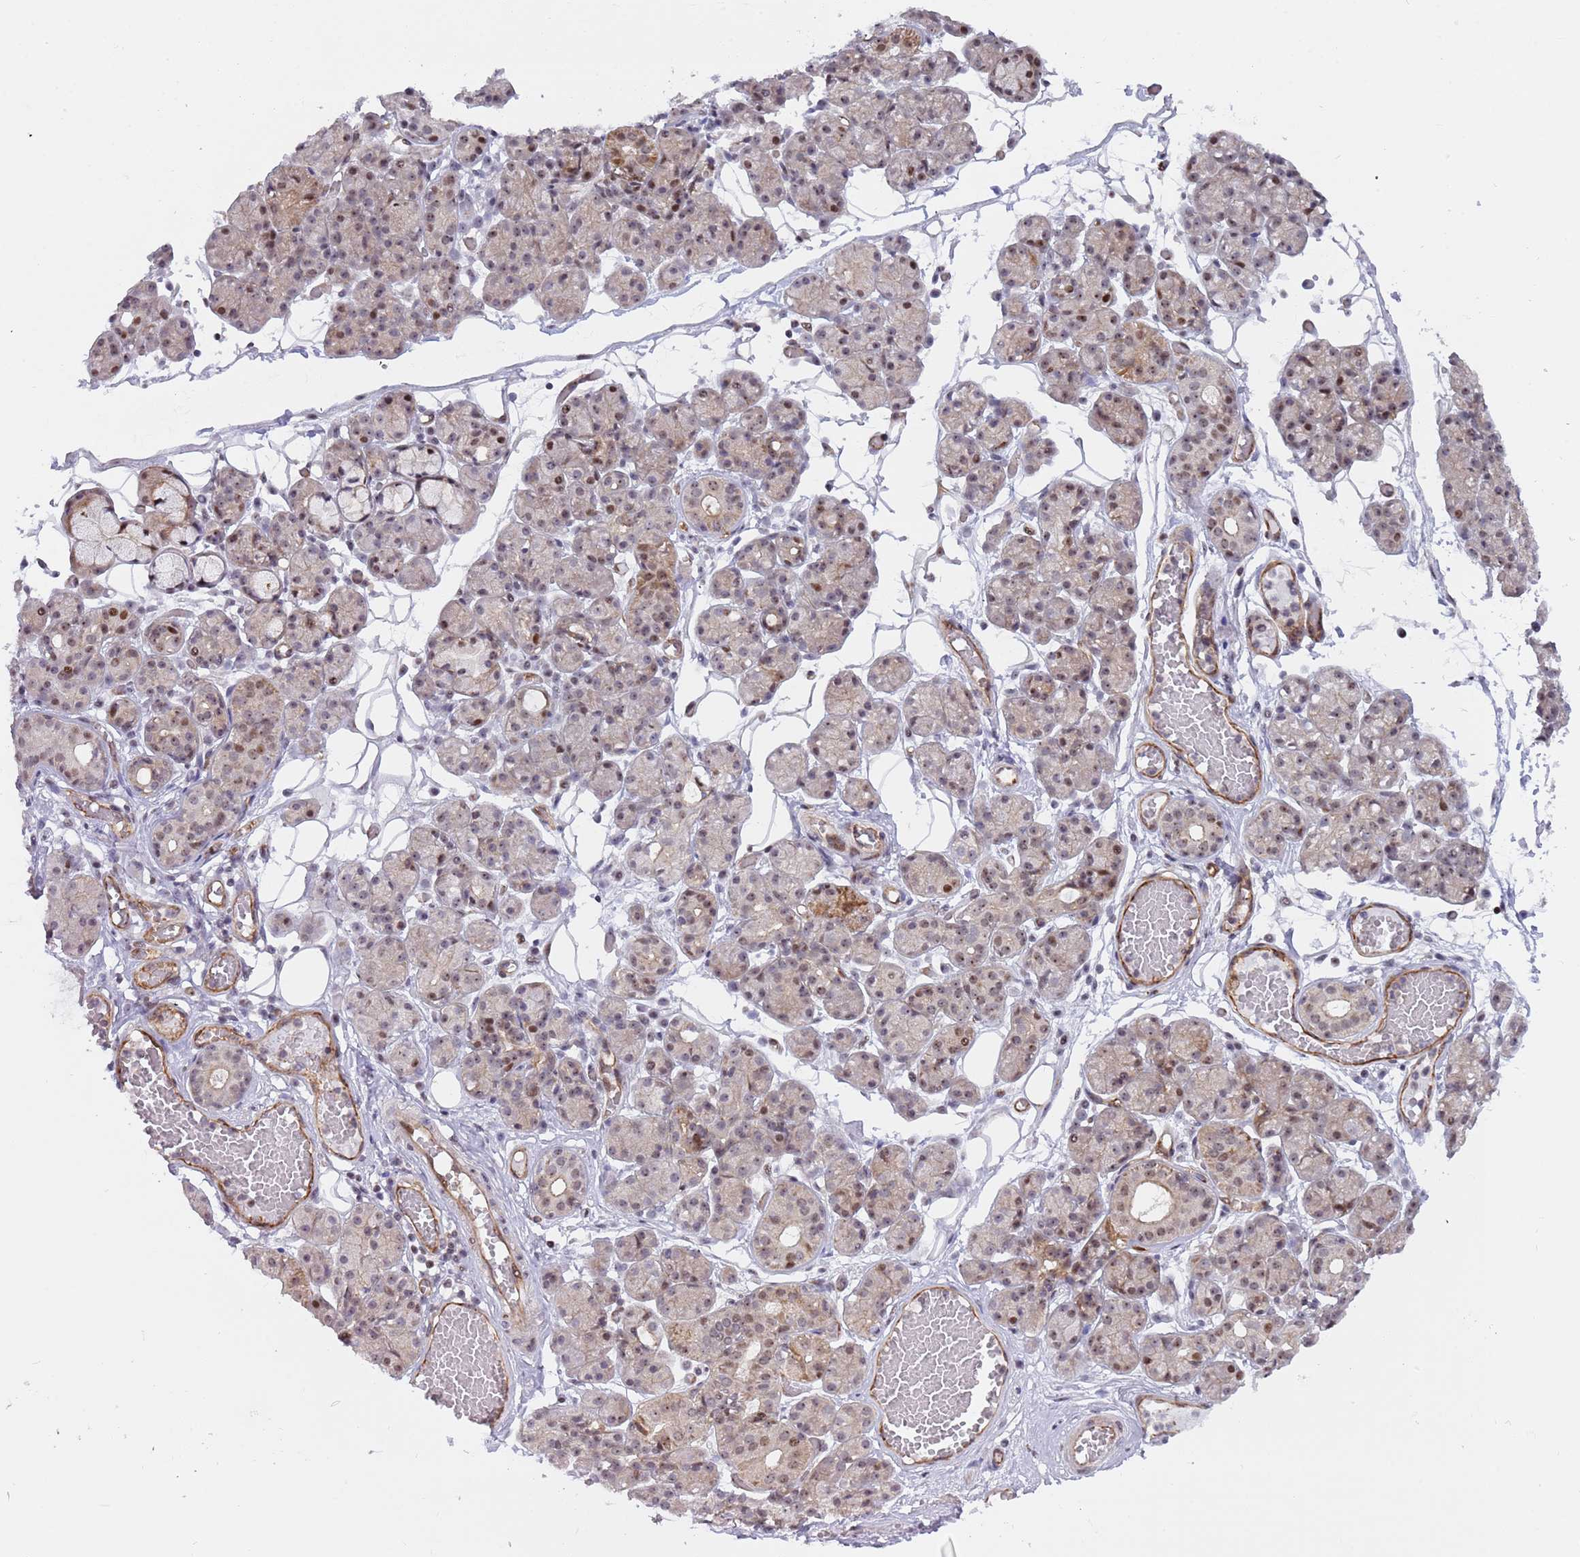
{"staining": {"intensity": "moderate", "quantity": "25%-75%", "location": "nuclear"}, "tissue": "salivary gland", "cell_type": "Glandular cells", "image_type": "normal", "snomed": [{"axis": "morphology", "description": "Normal tissue, NOS"}, {"axis": "topography", "description": "Salivary gland"}], "caption": "High-magnification brightfield microscopy of unremarkable salivary gland stained with DAB (3,3'-diaminobenzidine) (brown) and counterstained with hematoxylin (blue). glandular cells exhibit moderate nuclear staining is appreciated in about25%-75% of cells.", "gene": "LRMDA", "patient": {"sex": "male", "age": 63}}